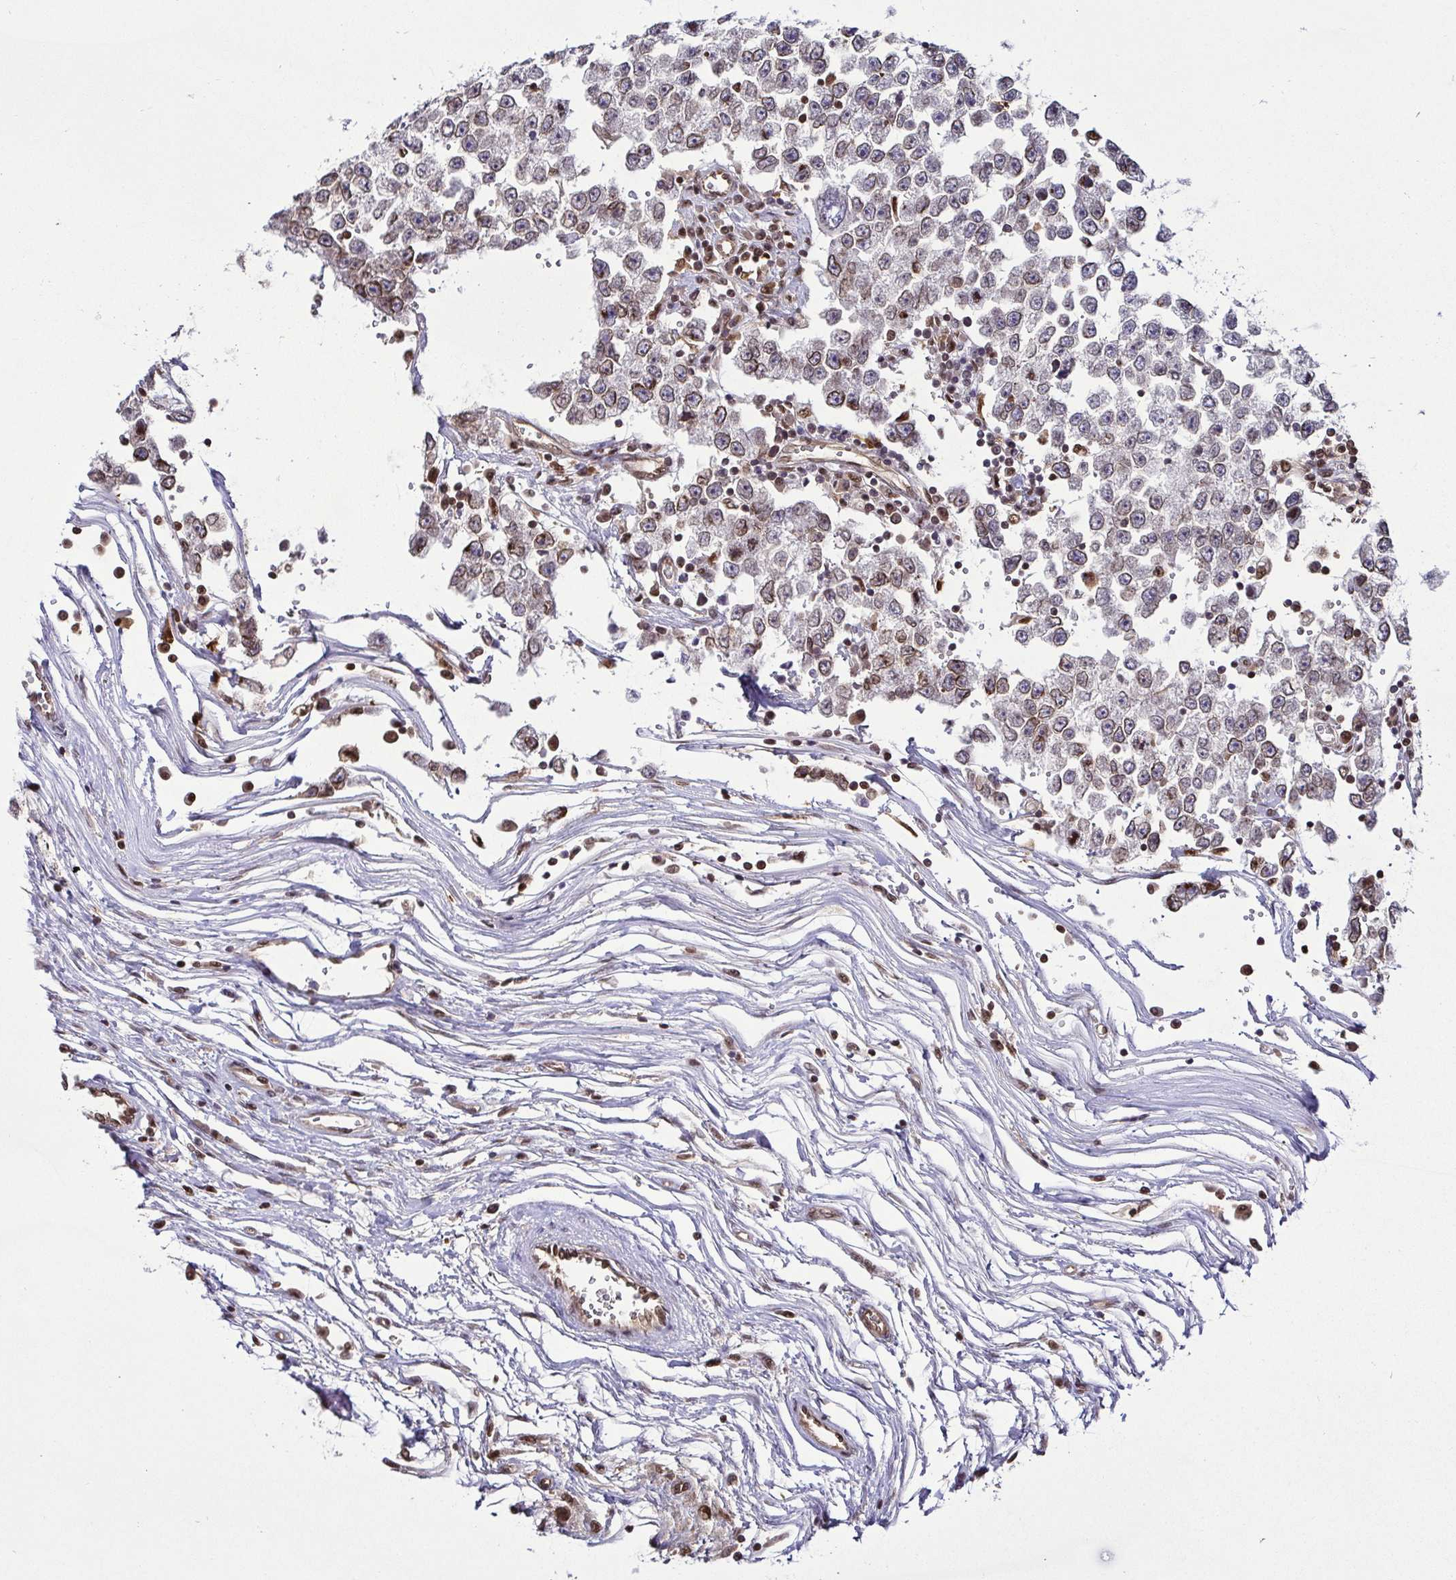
{"staining": {"intensity": "moderate", "quantity": ">75%", "location": "cytoplasmic/membranous,nuclear"}, "tissue": "testis cancer", "cell_type": "Tumor cells", "image_type": "cancer", "snomed": [{"axis": "morphology", "description": "Seminoma, NOS"}, {"axis": "topography", "description": "Testis"}], "caption": "The image exhibits a brown stain indicating the presence of a protein in the cytoplasmic/membranous and nuclear of tumor cells in testis cancer.", "gene": "PSMB9", "patient": {"sex": "male", "age": 34}}